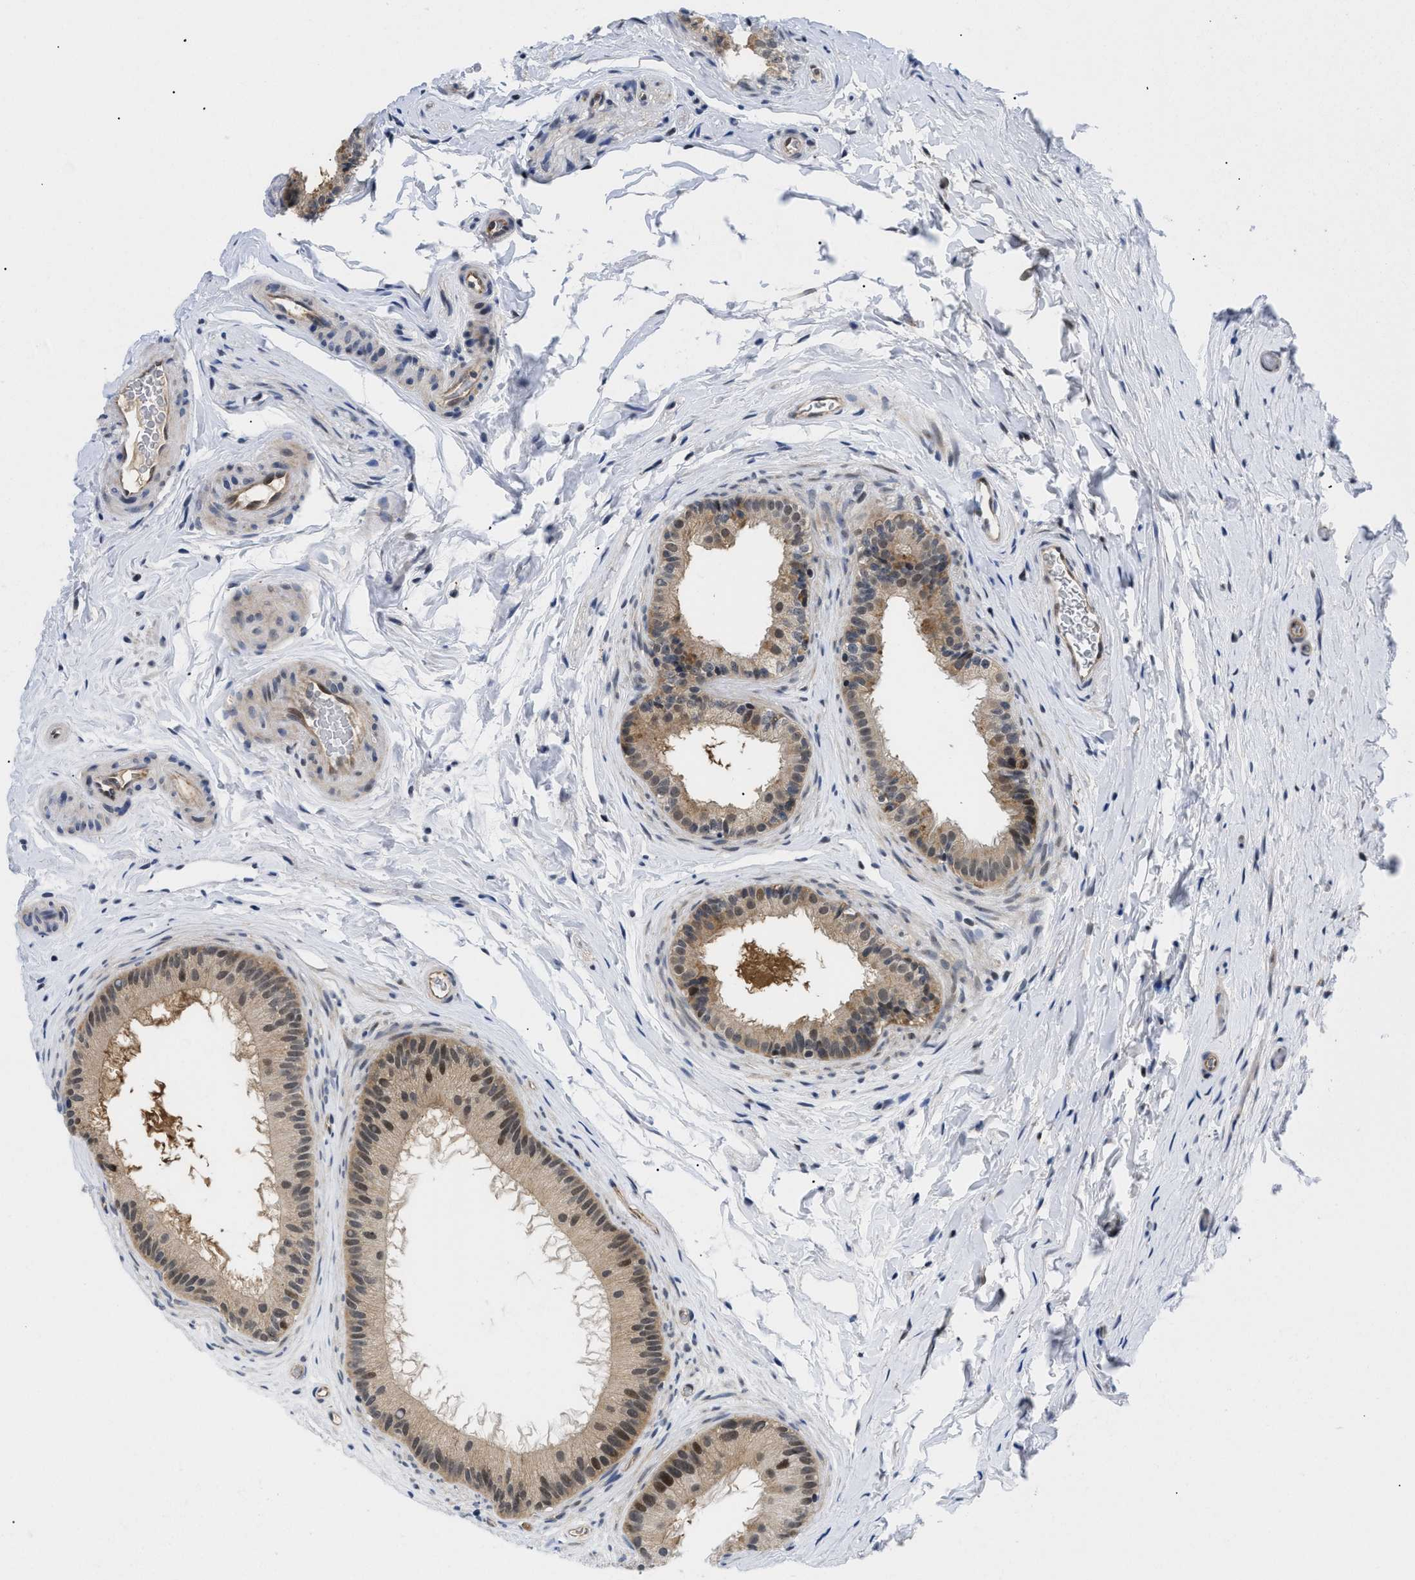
{"staining": {"intensity": "moderate", "quantity": ">75%", "location": "cytoplasmic/membranous,nuclear"}, "tissue": "epididymis", "cell_type": "Glandular cells", "image_type": "normal", "snomed": [{"axis": "morphology", "description": "Normal tissue, NOS"}, {"axis": "topography", "description": "Testis"}, {"axis": "topography", "description": "Epididymis"}], "caption": "Immunohistochemical staining of unremarkable human epididymis exhibits >75% levels of moderate cytoplasmic/membranous,nuclear protein positivity in approximately >75% of glandular cells. (DAB IHC with brightfield microscopy, high magnification).", "gene": "SLC29A2", "patient": {"sex": "male", "age": 36}}